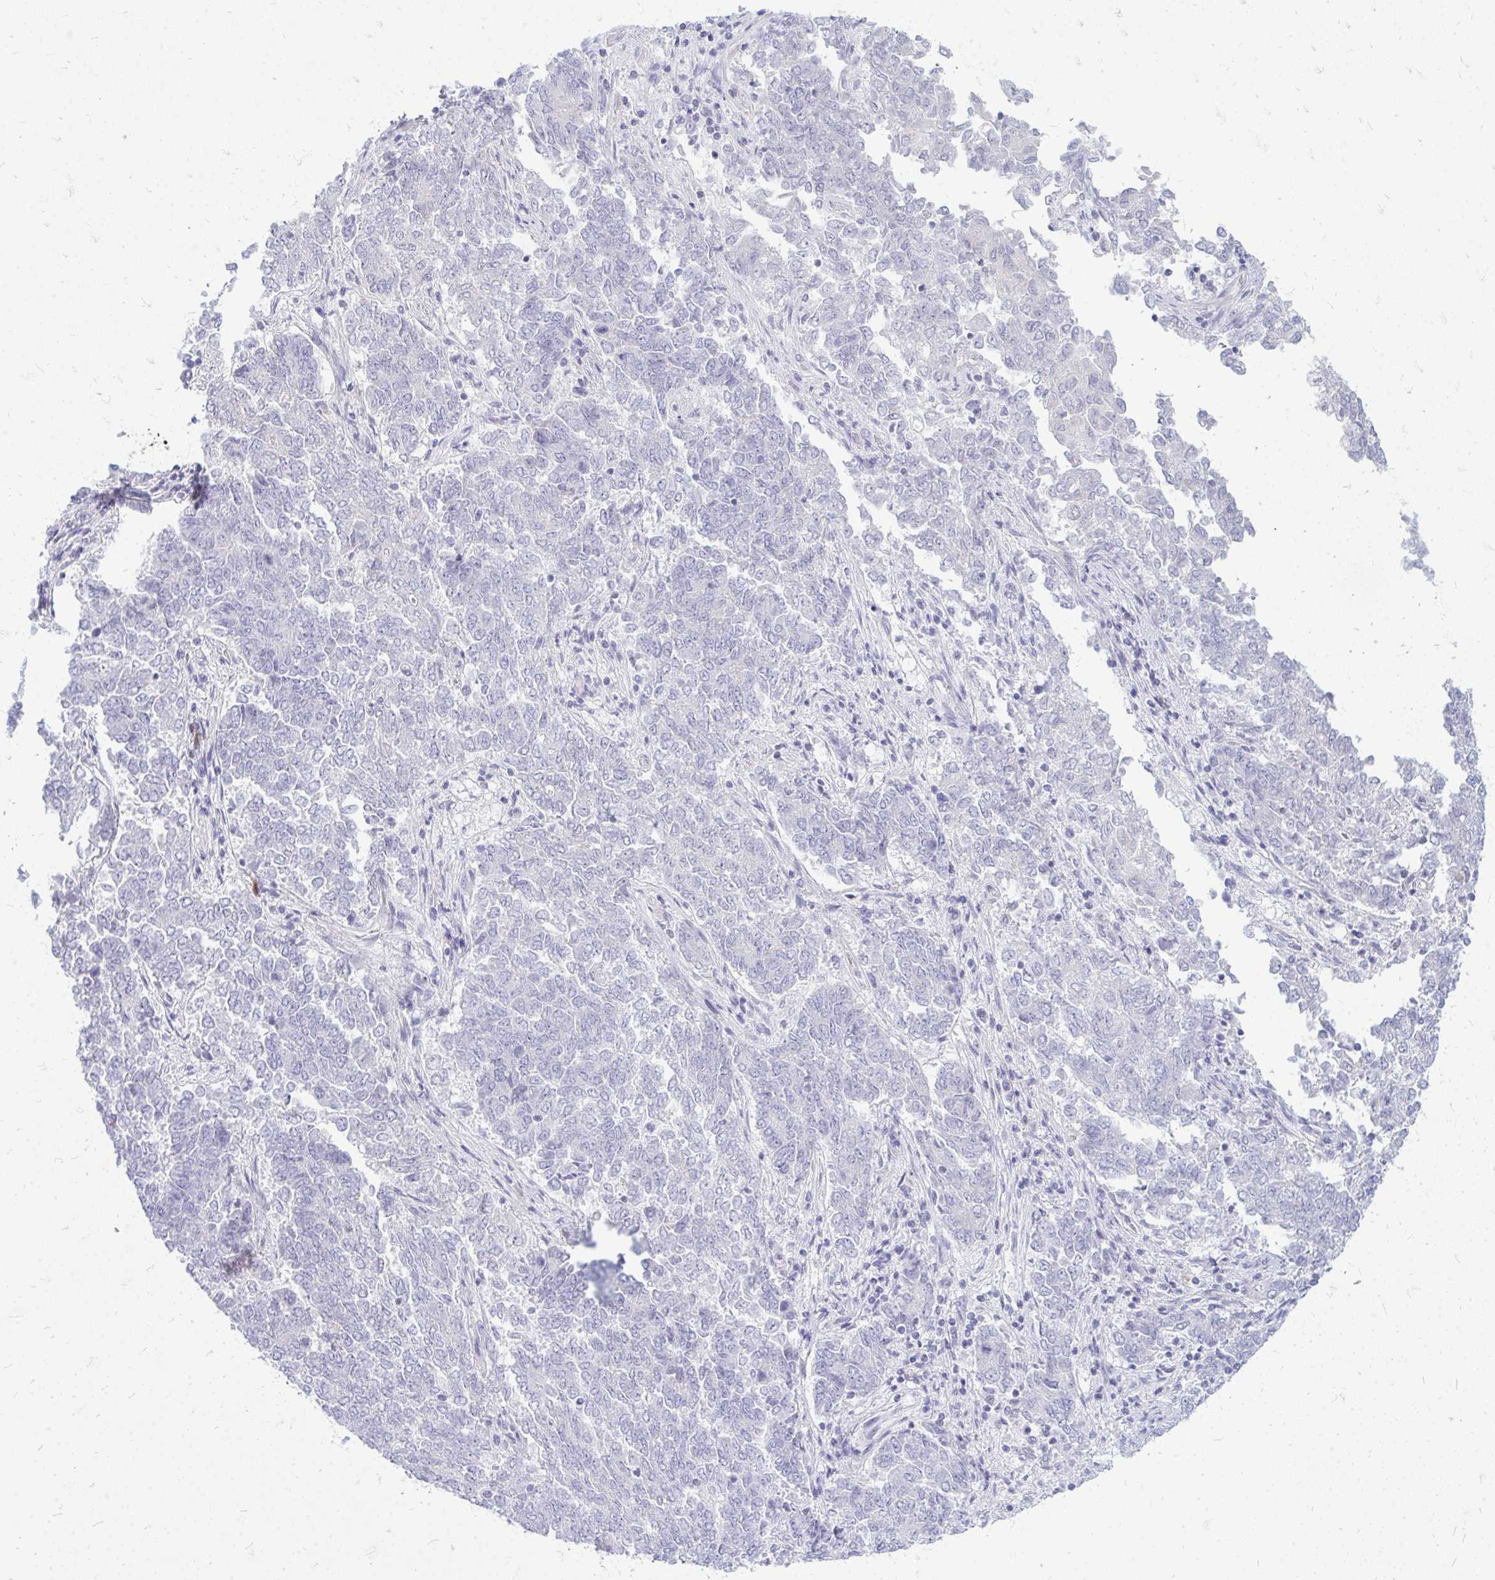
{"staining": {"intensity": "negative", "quantity": "none", "location": "none"}, "tissue": "endometrial cancer", "cell_type": "Tumor cells", "image_type": "cancer", "snomed": [{"axis": "morphology", "description": "Adenocarcinoma, NOS"}, {"axis": "topography", "description": "Endometrium"}], "caption": "The micrograph demonstrates no significant staining in tumor cells of endometrial adenocarcinoma. (Brightfield microscopy of DAB immunohistochemistry (IHC) at high magnification).", "gene": "TSPEAR", "patient": {"sex": "female", "age": 80}}